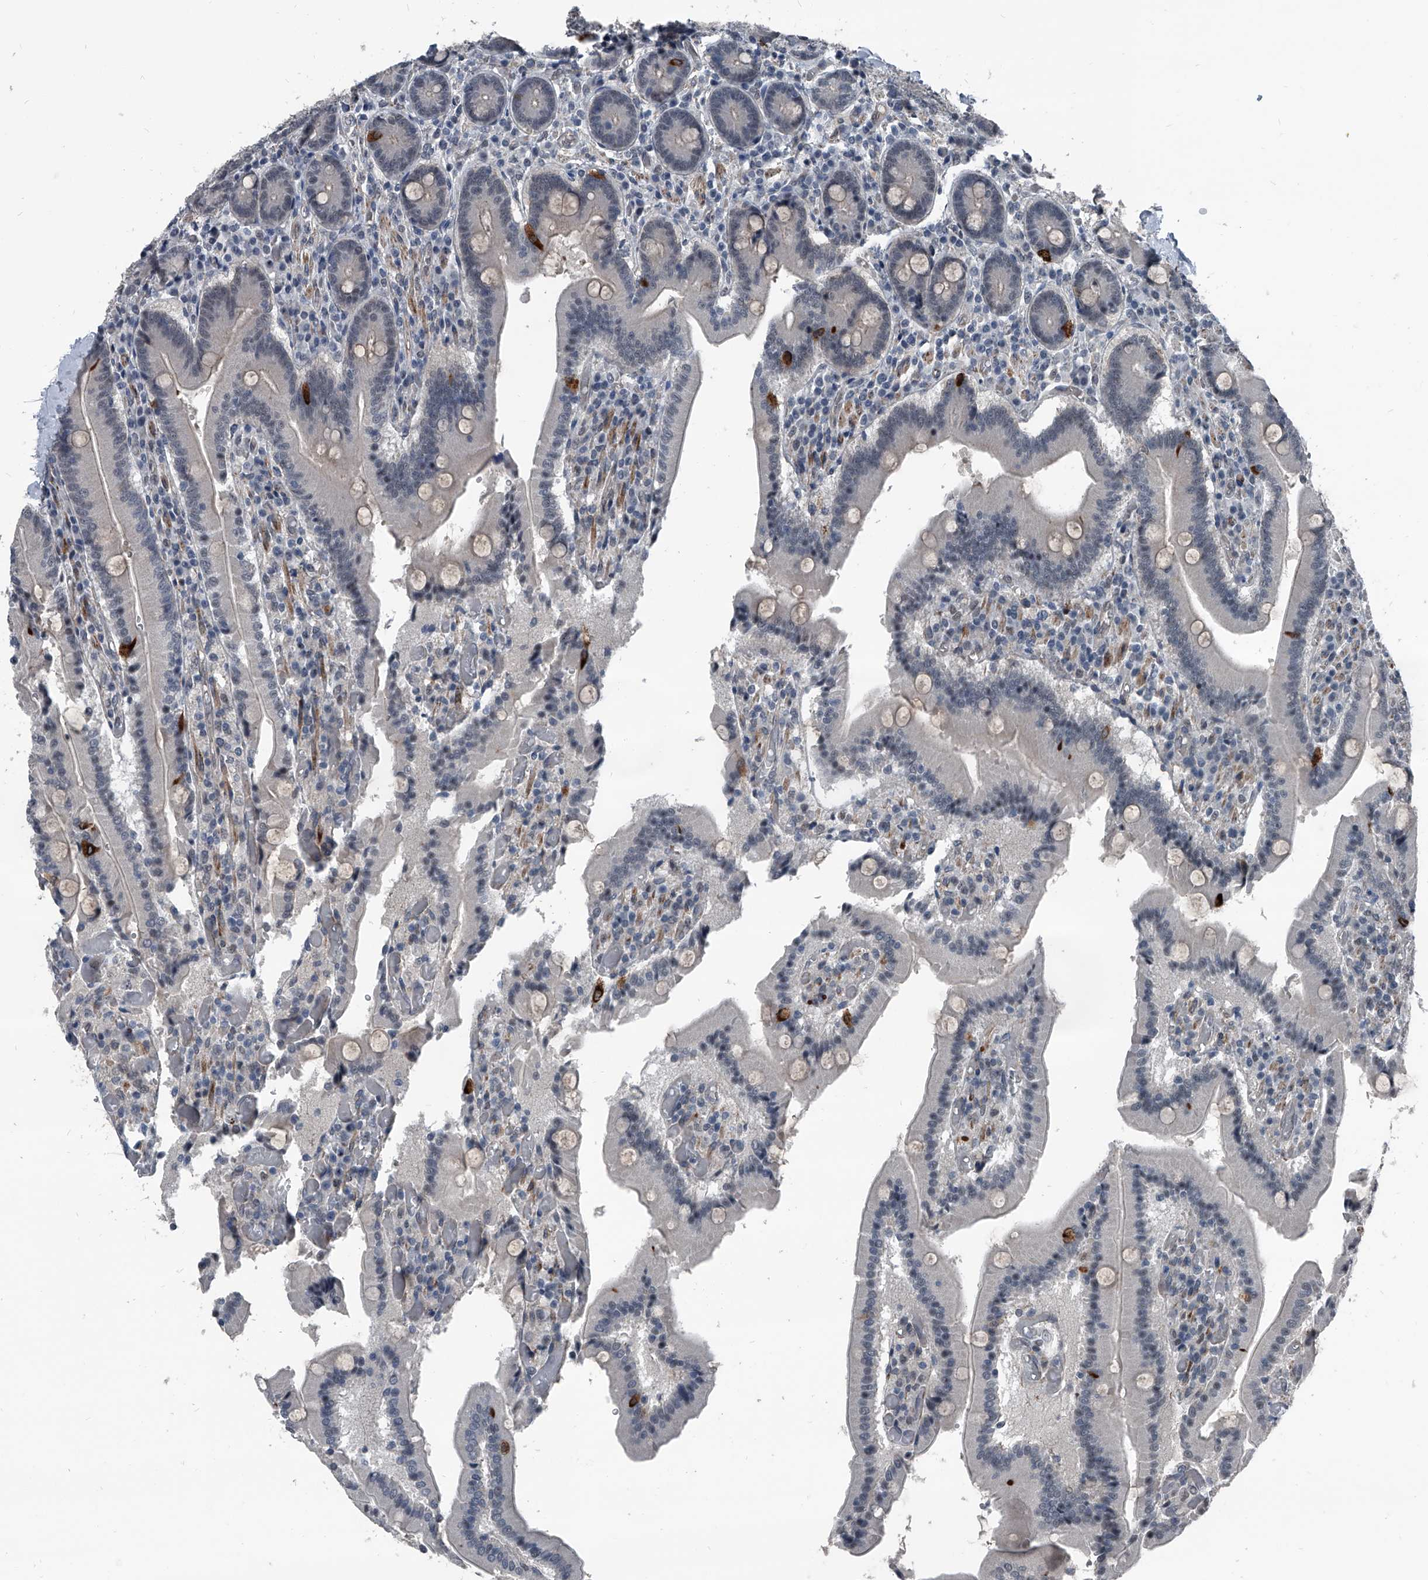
{"staining": {"intensity": "moderate", "quantity": "25%-75%", "location": "cytoplasmic/membranous,nuclear"}, "tissue": "duodenum", "cell_type": "Glandular cells", "image_type": "normal", "snomed": [{"axis": "morphology", "description": "Normal tissue, NOS"}, {"axis": "topography", "description": "Duodenum"}], "caption": "Glandular cells display medium levels of moderate cytoplasmic/membranous,nuclear staining in approximately 25%-75% of cells in benign duodenum. Using DAB (3,3'-diaminobenzidine) (brown) and hematoxylin (blue) stains, captured at high magnification using brightfield microscopy.", "gene": "MEN1", "patient": {"sex": "female", "age": 62}}